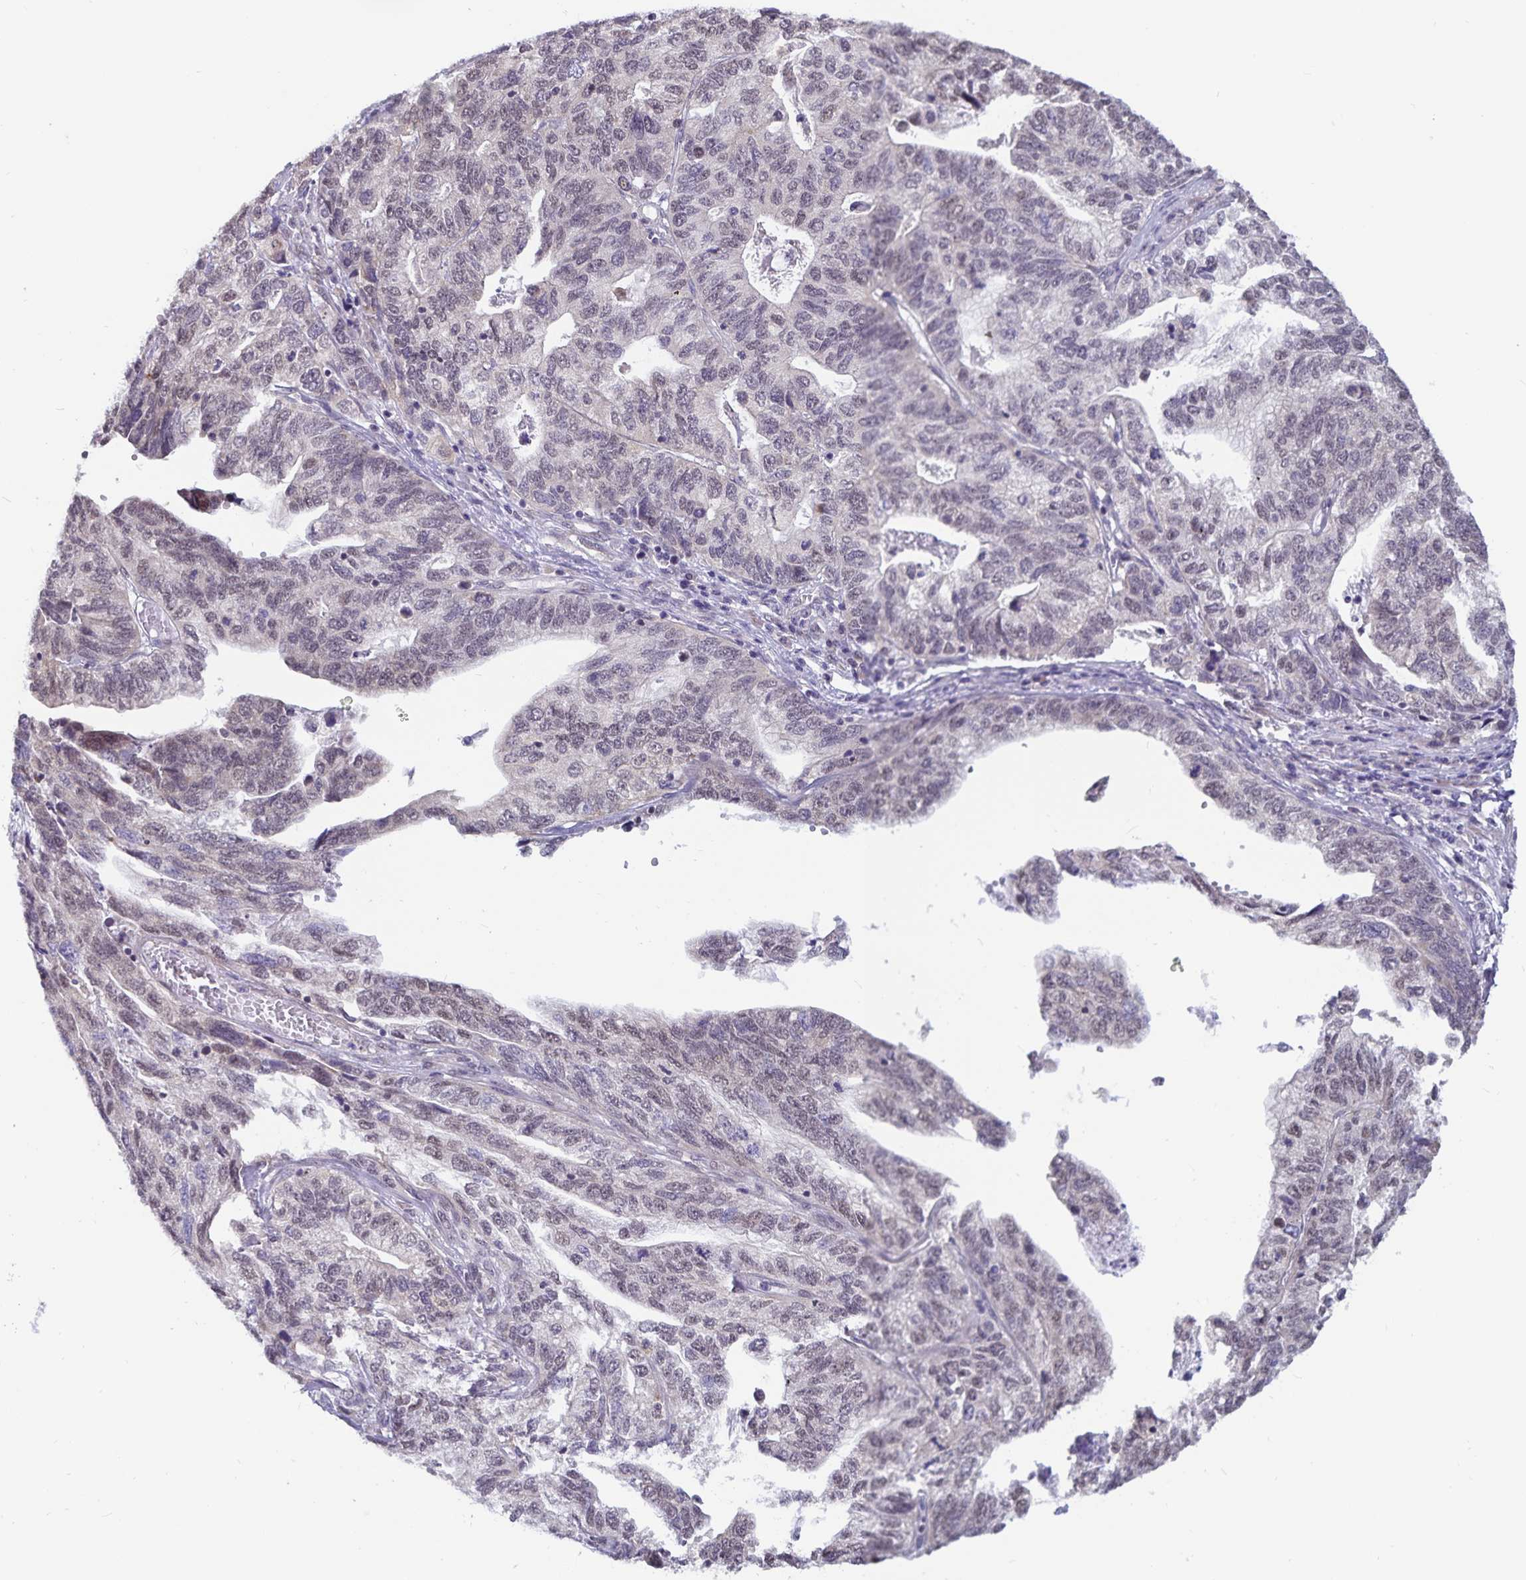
{"staining": {"intensity": "negative", "quantity": "none", "location": "none"}, "tissue": "stomach cancer", "cell_type": "Tumor cells", "image_type": "cancer", "snomed": [{"axis": "morphology", "description": "Adenocarcinoma, NOS"}, {"axis": "topography", "description": "Stomach, upper"}], "caption": "Immunohistochemistry micrograph of neoplastic tissue: stomach cancer stained with DAB reveals no significant protein positivity in tumor cells. Nuclei are stained in blue.", "gene": "ATP2A2", "patient": {"sex": "female", "age": 67}}